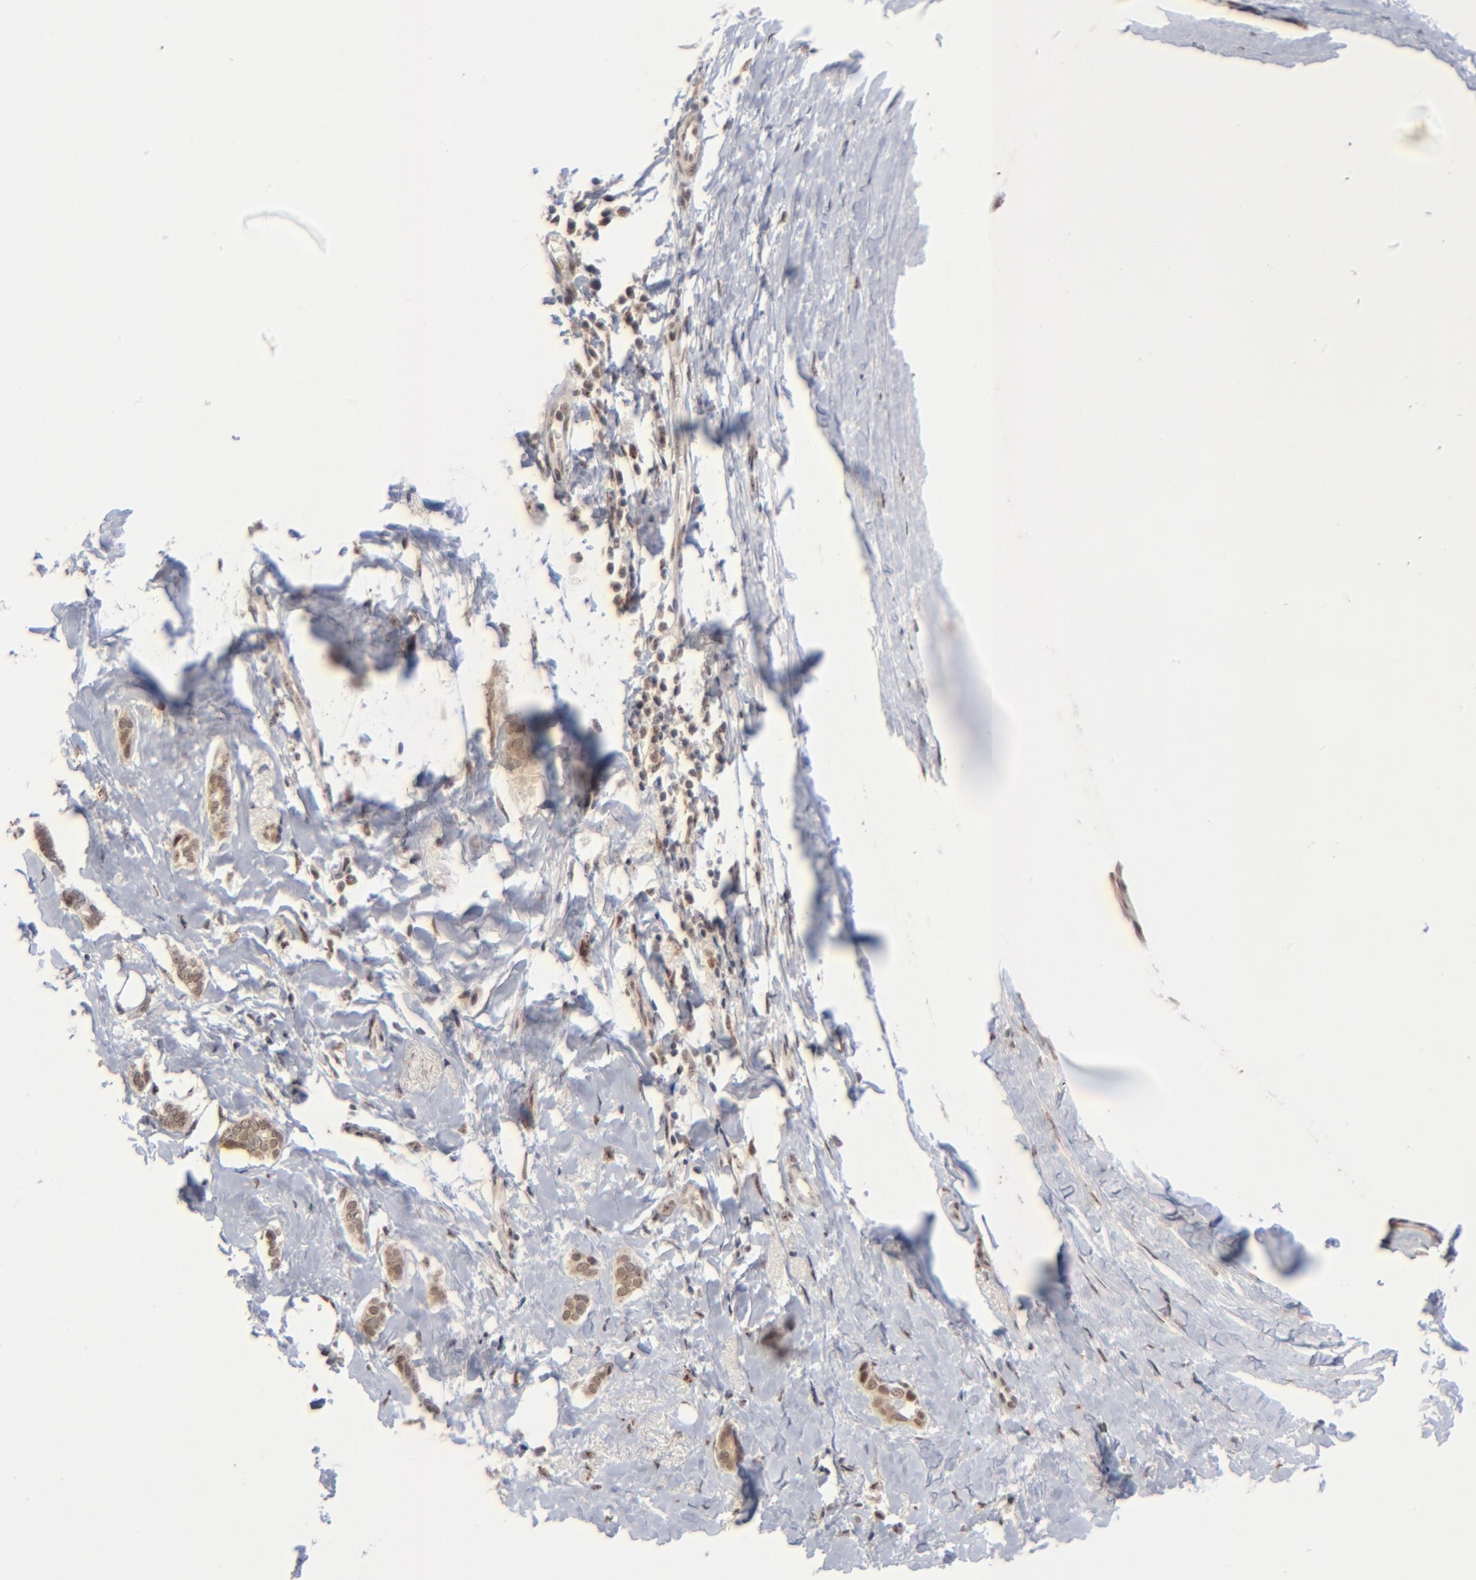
{"staining": {"intensity": "weak", "quantity": ">75%", "location": "cytoplasmic/membranous,nuclear"}, "tissue": "breast cancer", "cell_type": "Tumor cells", "image_type": "cancer", "snomed": [{"axis": "morphology", "description": "Duct carcinoma"}, {"axis": "topography", "description": "Breast"}], "caption": "Breast intraductal carcinoma tissue demonstrates weak cytoplasmic/membranous and nuclear expression in about >75% of tumor cells", "gene": "ZNF419", "patient": {"sex": "female", "age": 54}}